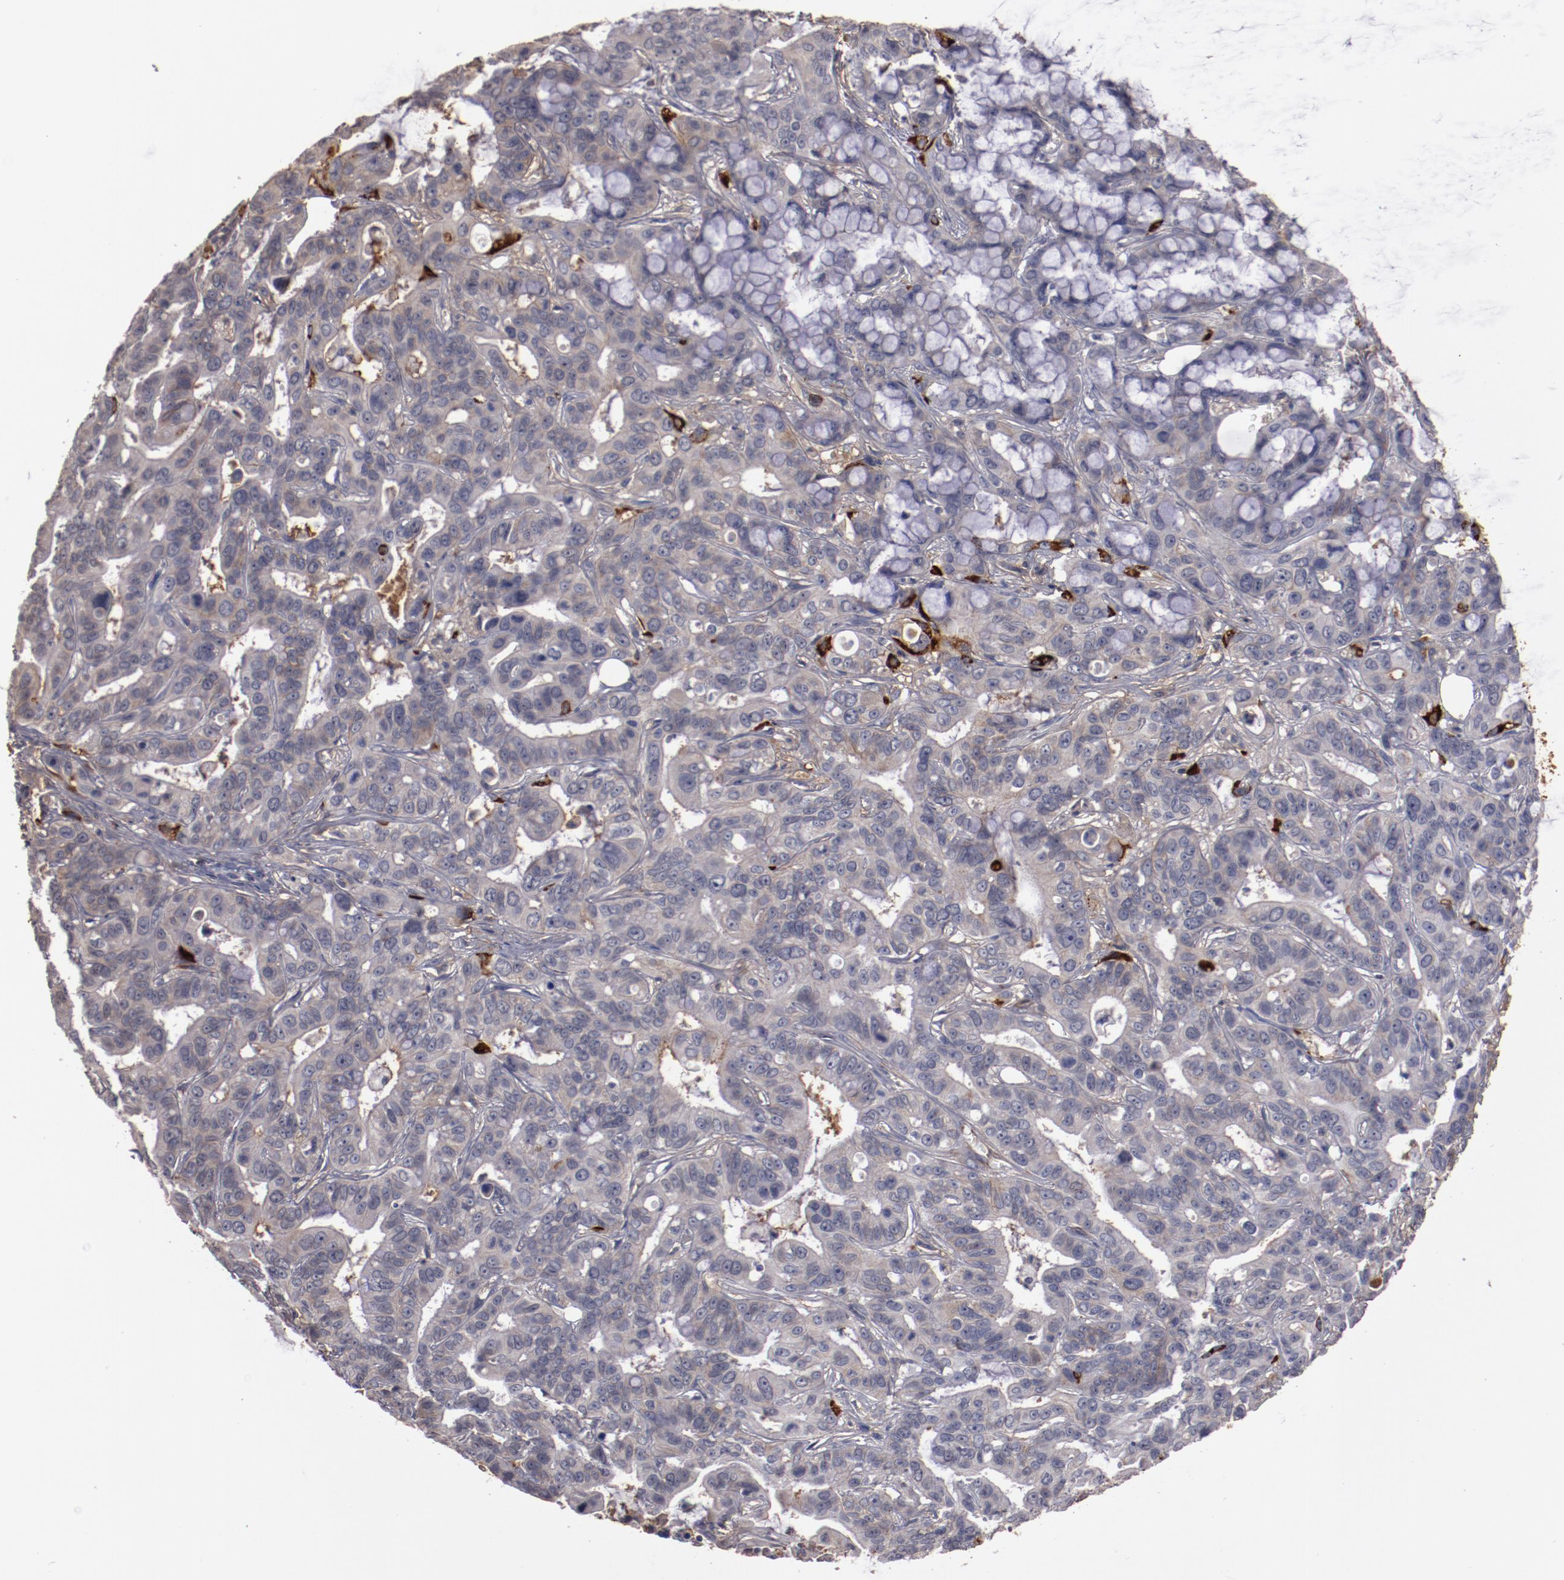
{"staining": {"intensity": "negative", "quantity": "none", "location": "none"}, "tissue": "liver cancer", "cell_type": "Tumor cells", "image_type": "cancer", "snomed": [{"axis": "morphology", "description": "Cholangiocarcinoma"}, {"axis": "topography", "description": "Liver"}], "caption": "Liver cholangiocarcinoma stained for a protein using immunohistochemistry demonstrates no expression tumor cells.", "gene": "MBL2", "patient": {"sex": "female", "age": 65}}